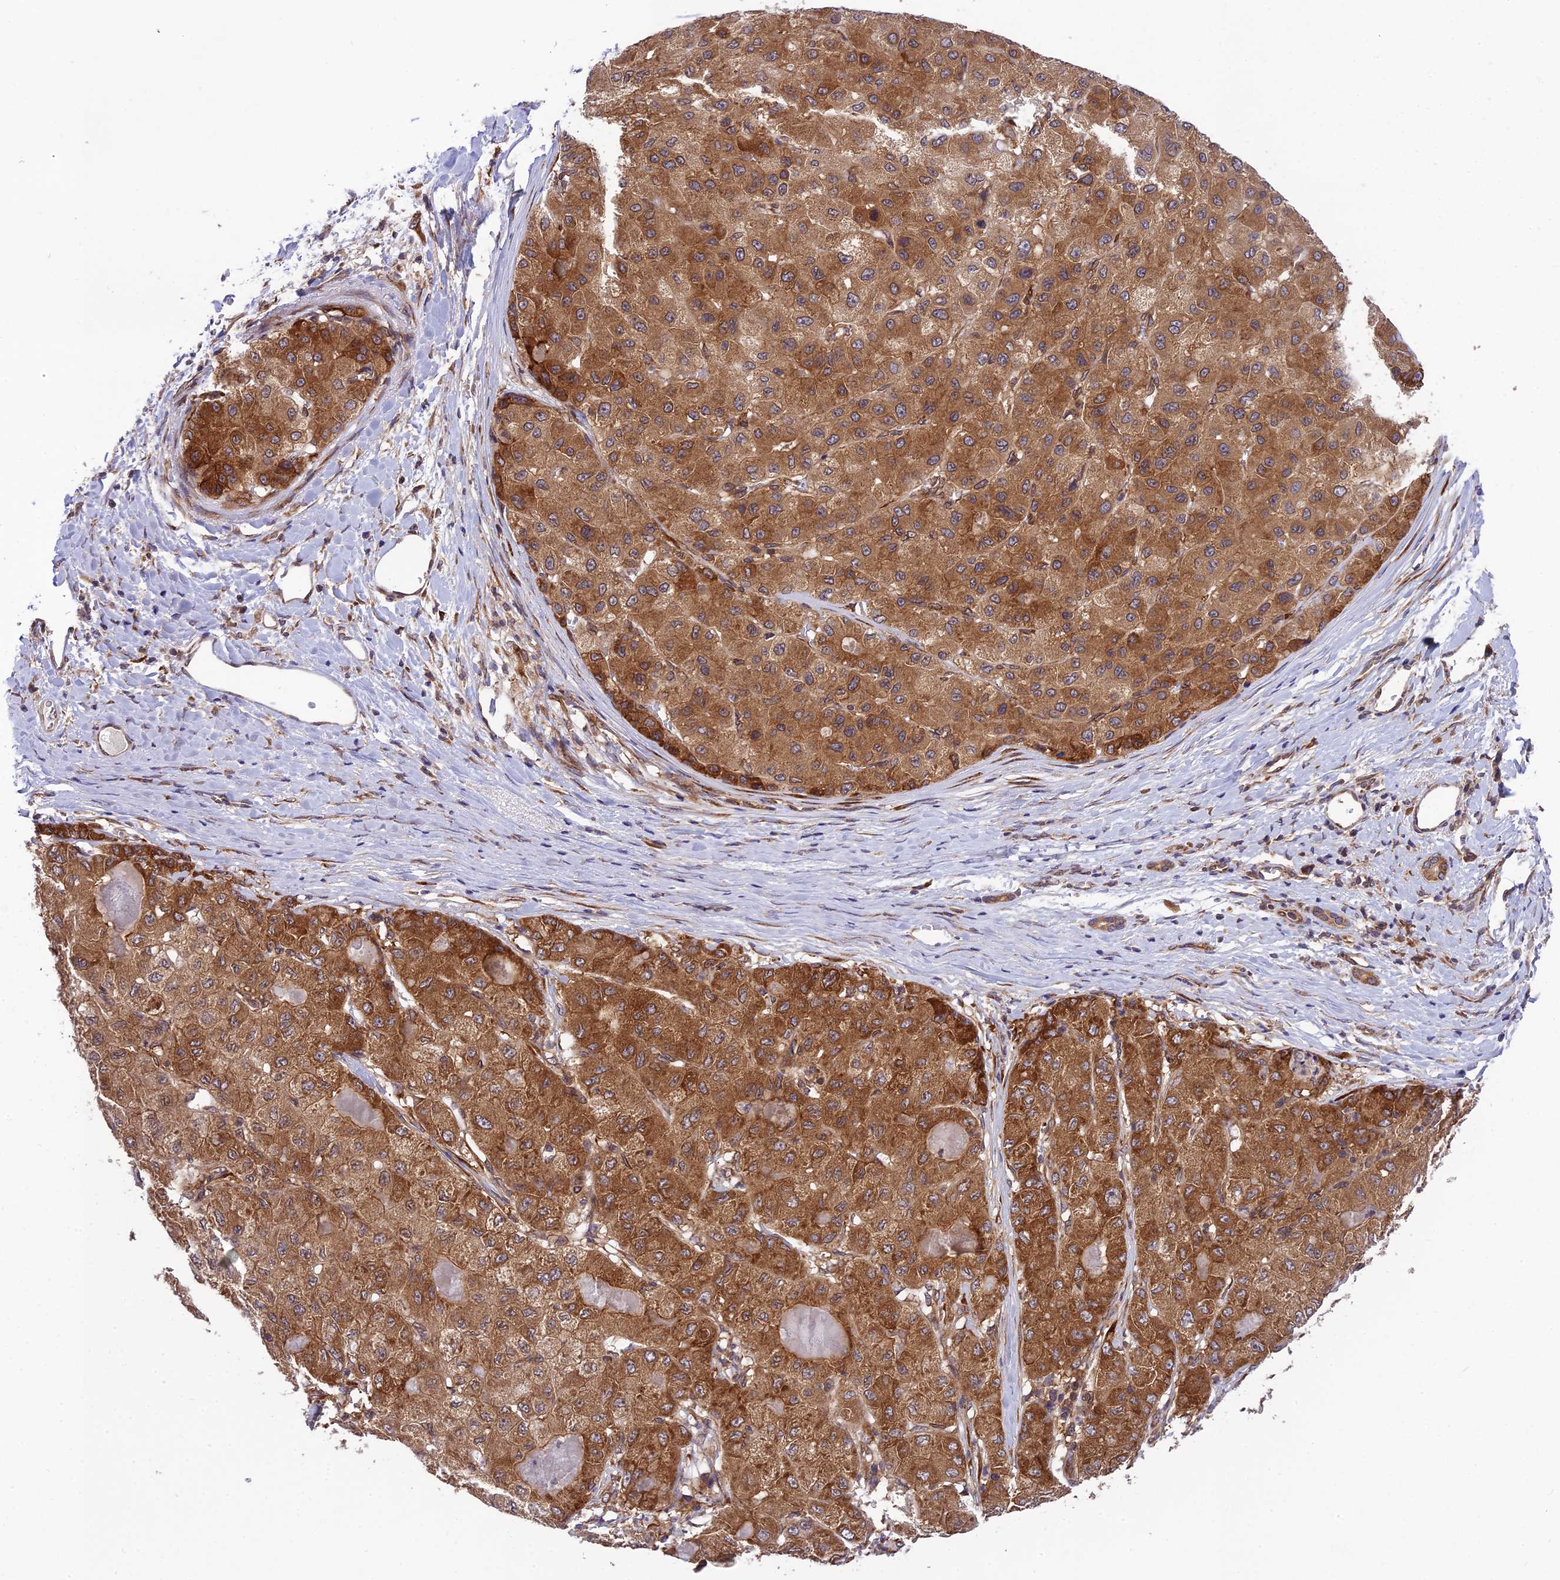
{"staining": {"intensity": "strong", "quantity": "25%-75%", "location": "cytoplasmic/membranous"}, "tissue": "liver cancer", "cell_type": "Tumor cells", "image_type": "cancer", "snomed": [{"axis": "morphology", "description": "Carcinoma, Hepatocellular, NOS"}, {"axis": "topography", "description": "Liver"}], "caption": "Liver cancer (hepatocellular carcinoma) stained with DAB immunohistochemistry demonstrates high levels of strong cytoplasmic/membranous staining in approximately 25%-75% of tumor cells. (Brightfield microscopy of DAB IHC at high magnification).", "gene": "DHCR7", "patient": {"sex": "male", "age": 80}}